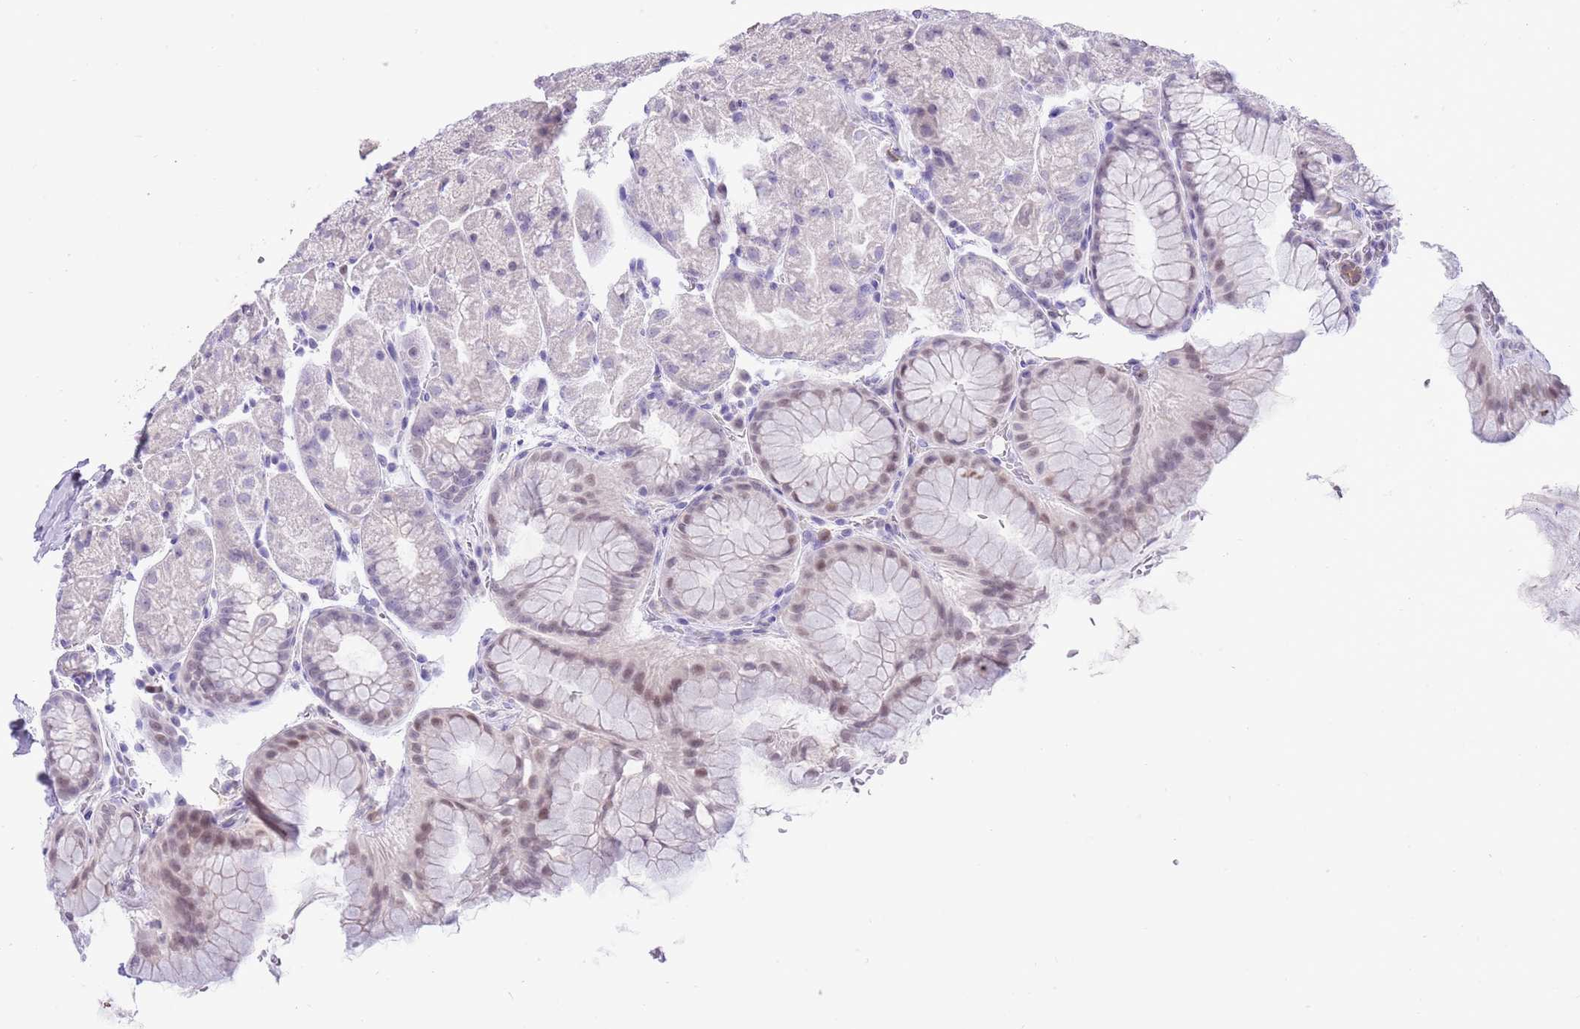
{"staining": {"intensity": "weak", "quantity": "<25%", "location": "nuclear"}, "tissue": "stomach", "cell_type": "Glandular cells", "image_type": "normal", "snomed": [{"axis": "morphology", "description": "Normal tissue, NOS"}, {"axis": "topography", "description": "Stomach, upper"}, {"axis": "topography", "description": "Stomach, lower"}], "caption": "This is a micrograph of immunohistochemistry (IHC) staining of normal stomach, which shows no expression in glandular cells. (Stains: DAB (3,3'-diaminobenzidine) immunohistochemistry with hematoxylin counter stain, Microscopy: brightfield microscopy at high magnification).", "gene": "PPP1R17", "patient": {"sex": "male", "age": 67}}